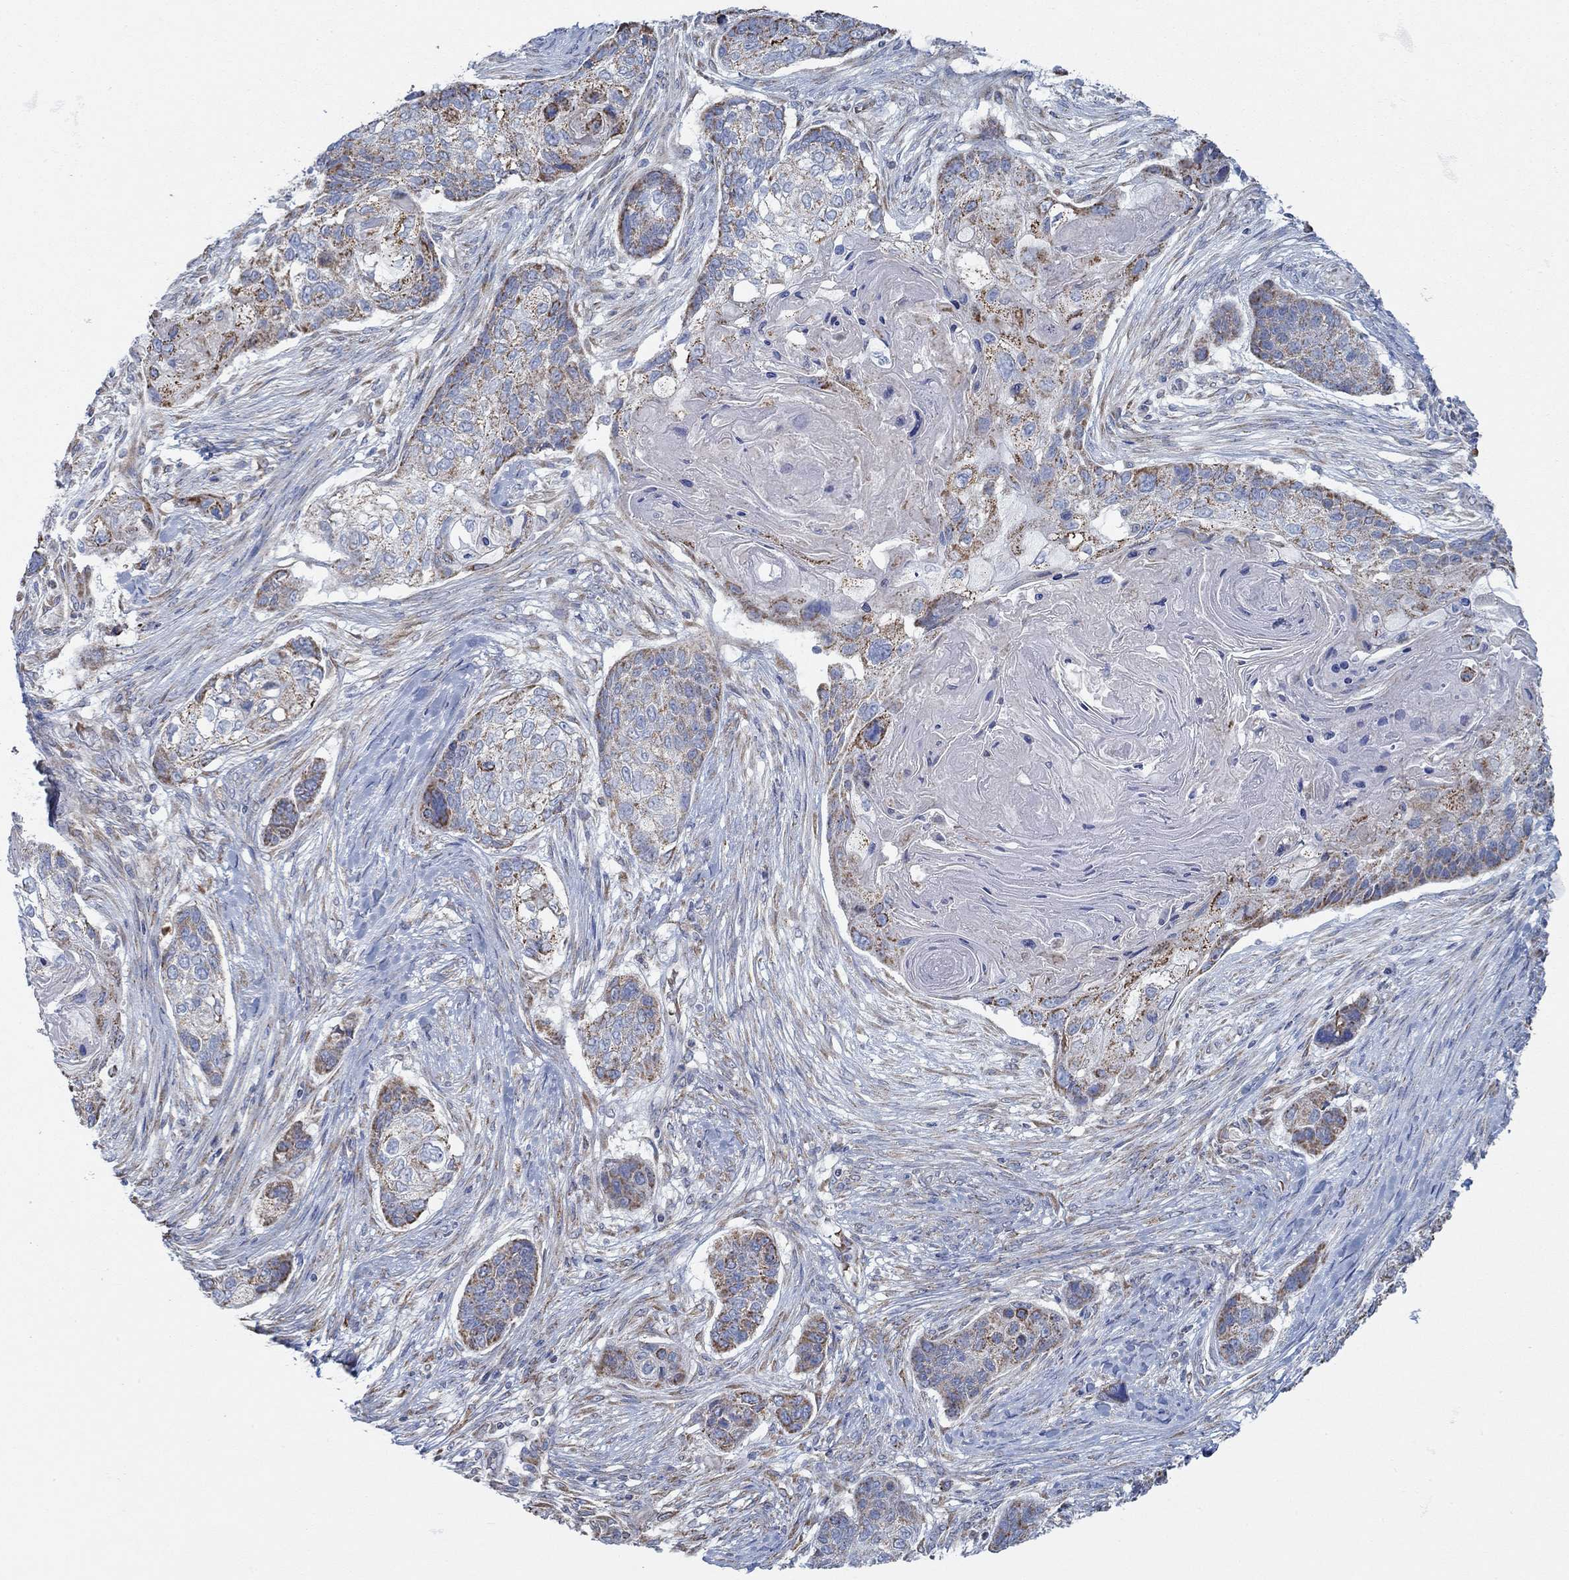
{"staining": {"intensity": "strong", "quantity": "<25%", "location": "cytoplasmic/membranous"}, "tissue": "lung cancer", "cell_type": "Tumor cells", "image_type": "cancer", "snomed": [{"axis": "morphology", "description": "Normal tissue, NOS"}, {"axis": "morphology", "description": "Squamous cell carcinoma, NOS"}, {"axis": "topography", "description": "Bronchus"}, {"axis": "topography", "description": "Lung"}], "caption": "Strong cytoplasmic/membranous expression is seen in about <25% of tumor cells in lung squamous cell carcinoma.", "gene": "GLOD5", "patient": {"sex": "male", "age": 69}}